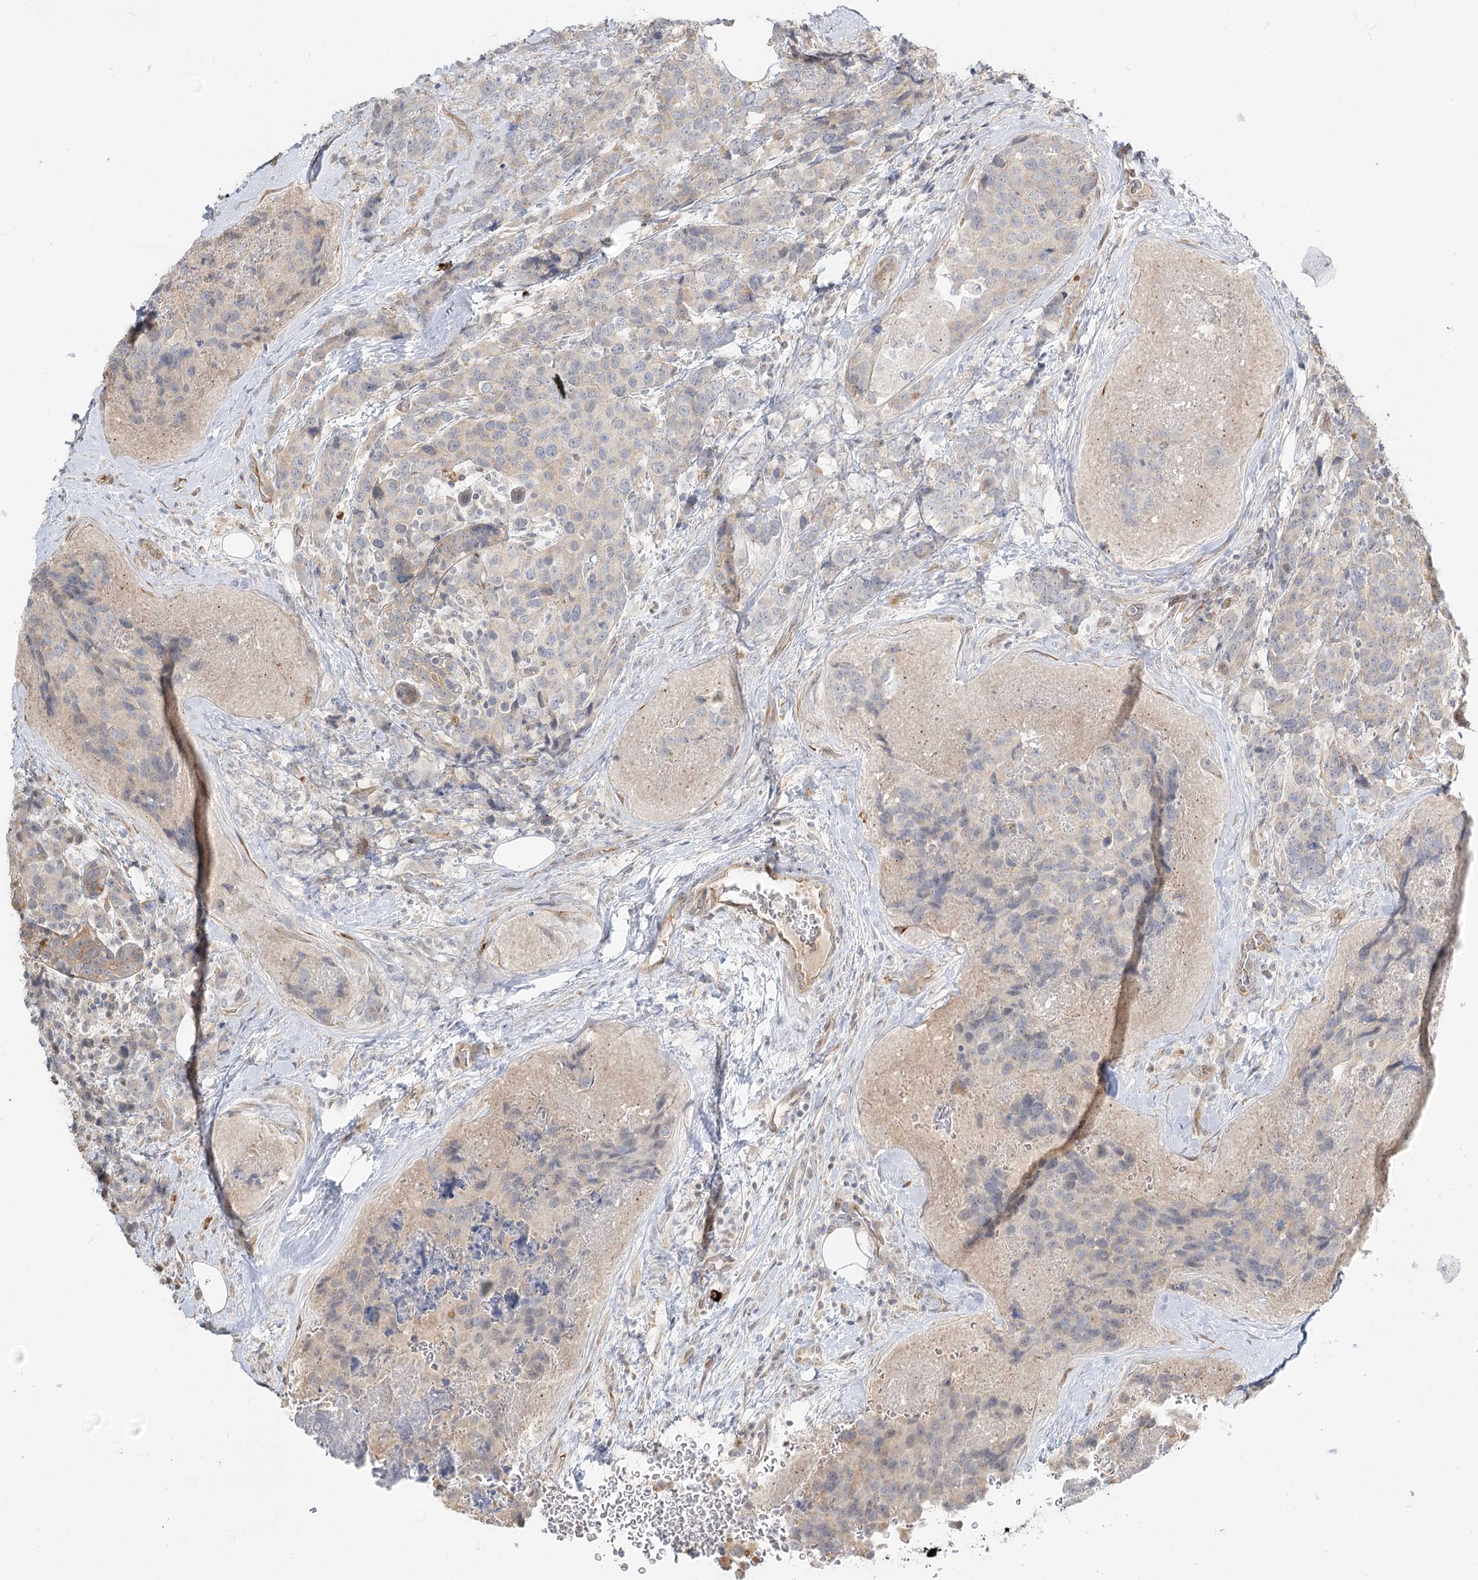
{"staining": {"intensity": "weak", "quantity": "<25%", "location": "cytoplasmic/membranous"}, "tissue": "breast cancer", "cell_type": "Tumor cells", "image_type": "cancer", "snomed": [{"axis": "morphology", "description": "Lobular carcinoma"}, {"axis": "topography", "description": "Breast"}], "caption": "Immunohistochemical staining of human breast cancer (lobular carcinoma) demonstrates no significant staining in tumor cells.", "gene": "GUCY2C", "patient": {"sex": "female", "age": 59}}